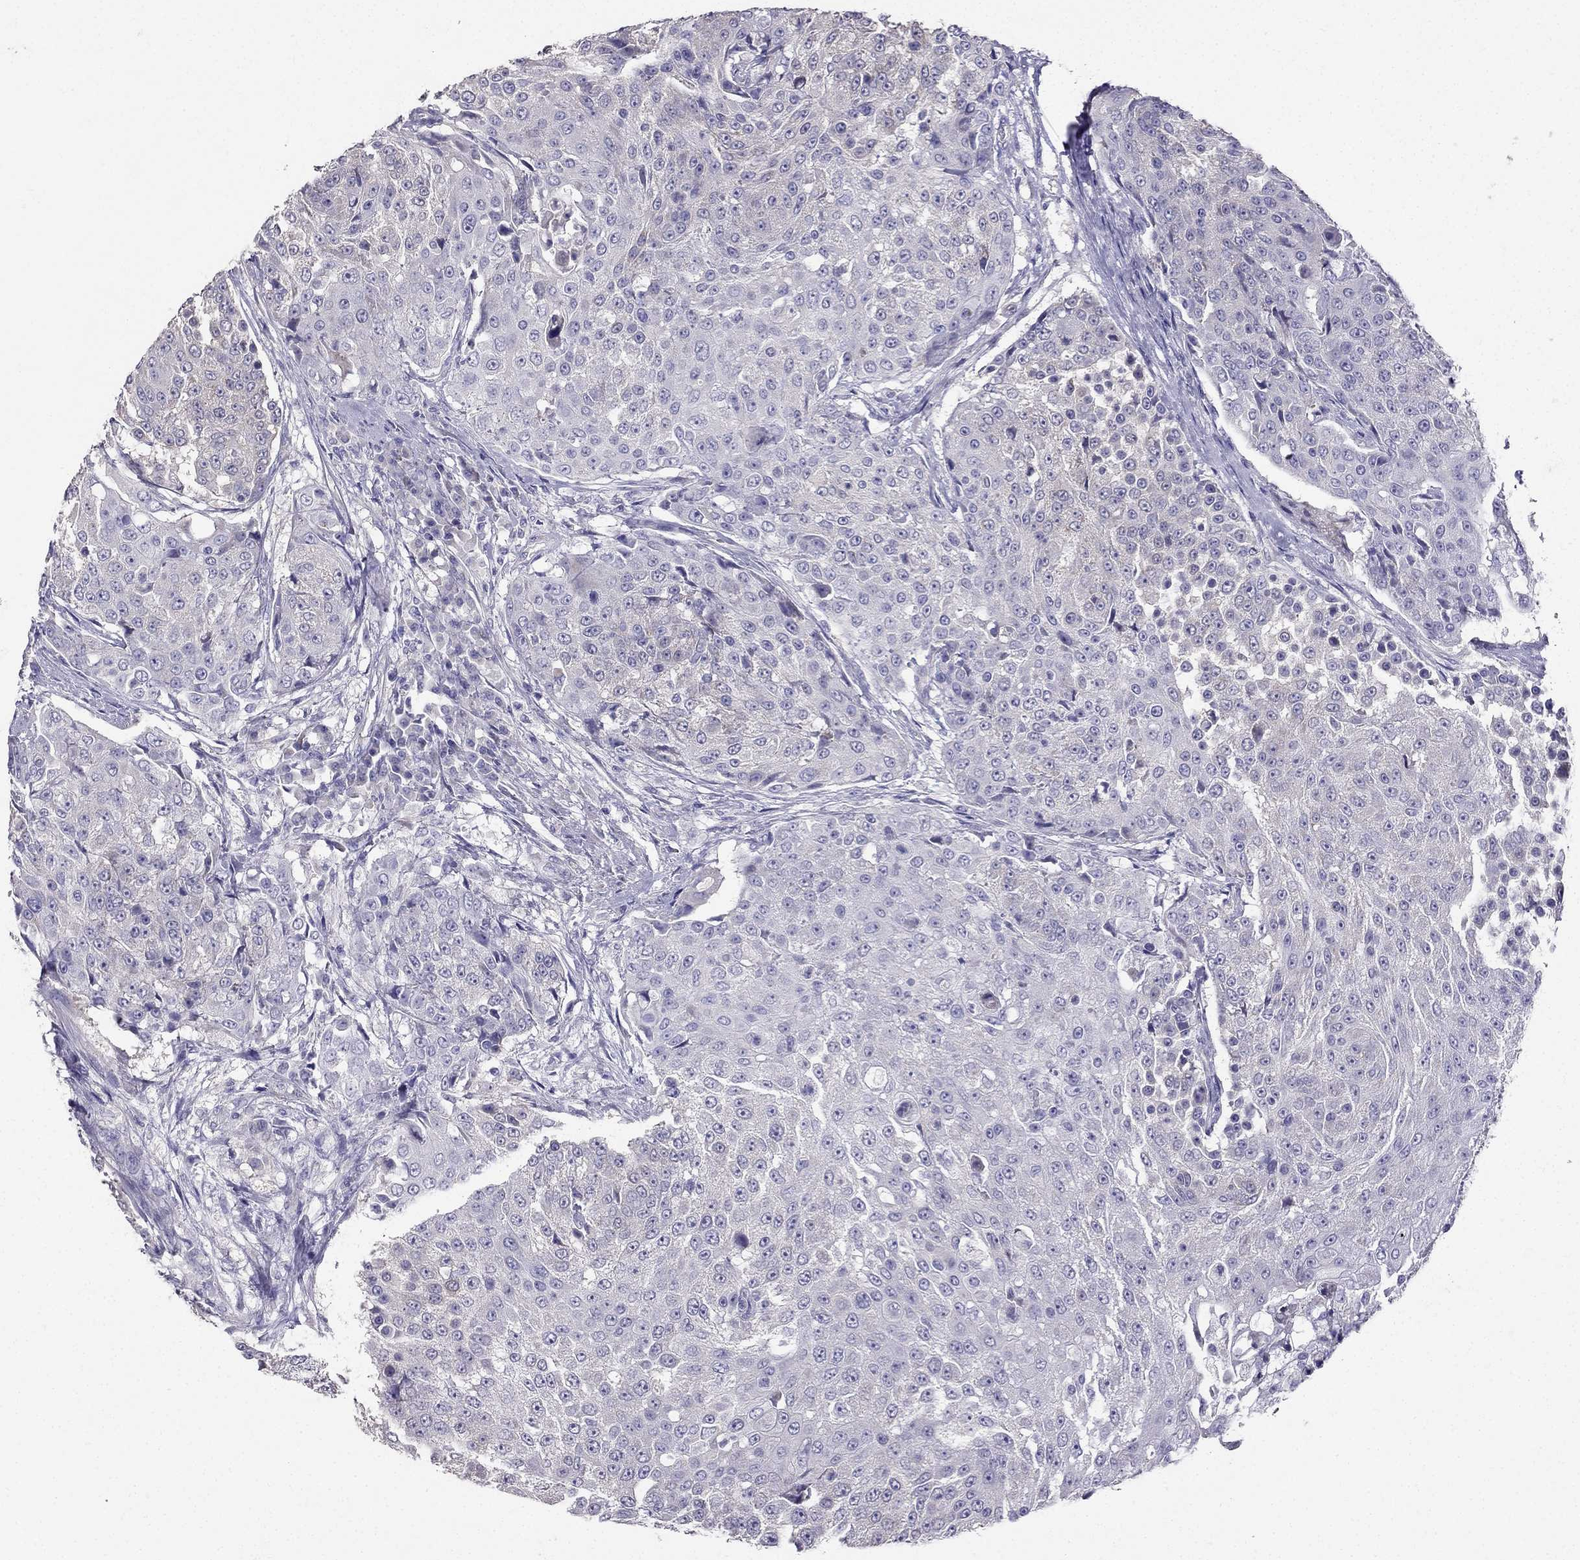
{"staining": {"intensity": "negative", "quantity": "none", "location": "none"}, "tissue": "urothelial cancer", "cell_type": "Tumor cells", "image_type": "cancer", "snomed": [{"axis": "morphology", "description": "Urothelial carcinoma, High grade"}, {"axis": "topography", "description": "Urinary bladder"}], "caption": "Human urothelial cancer stained for a protein using immunohistochemistry exhibits no positivity in tumor cells.", "gene": "AS3MT", "patient": {"sex": "female", "age": 63}}